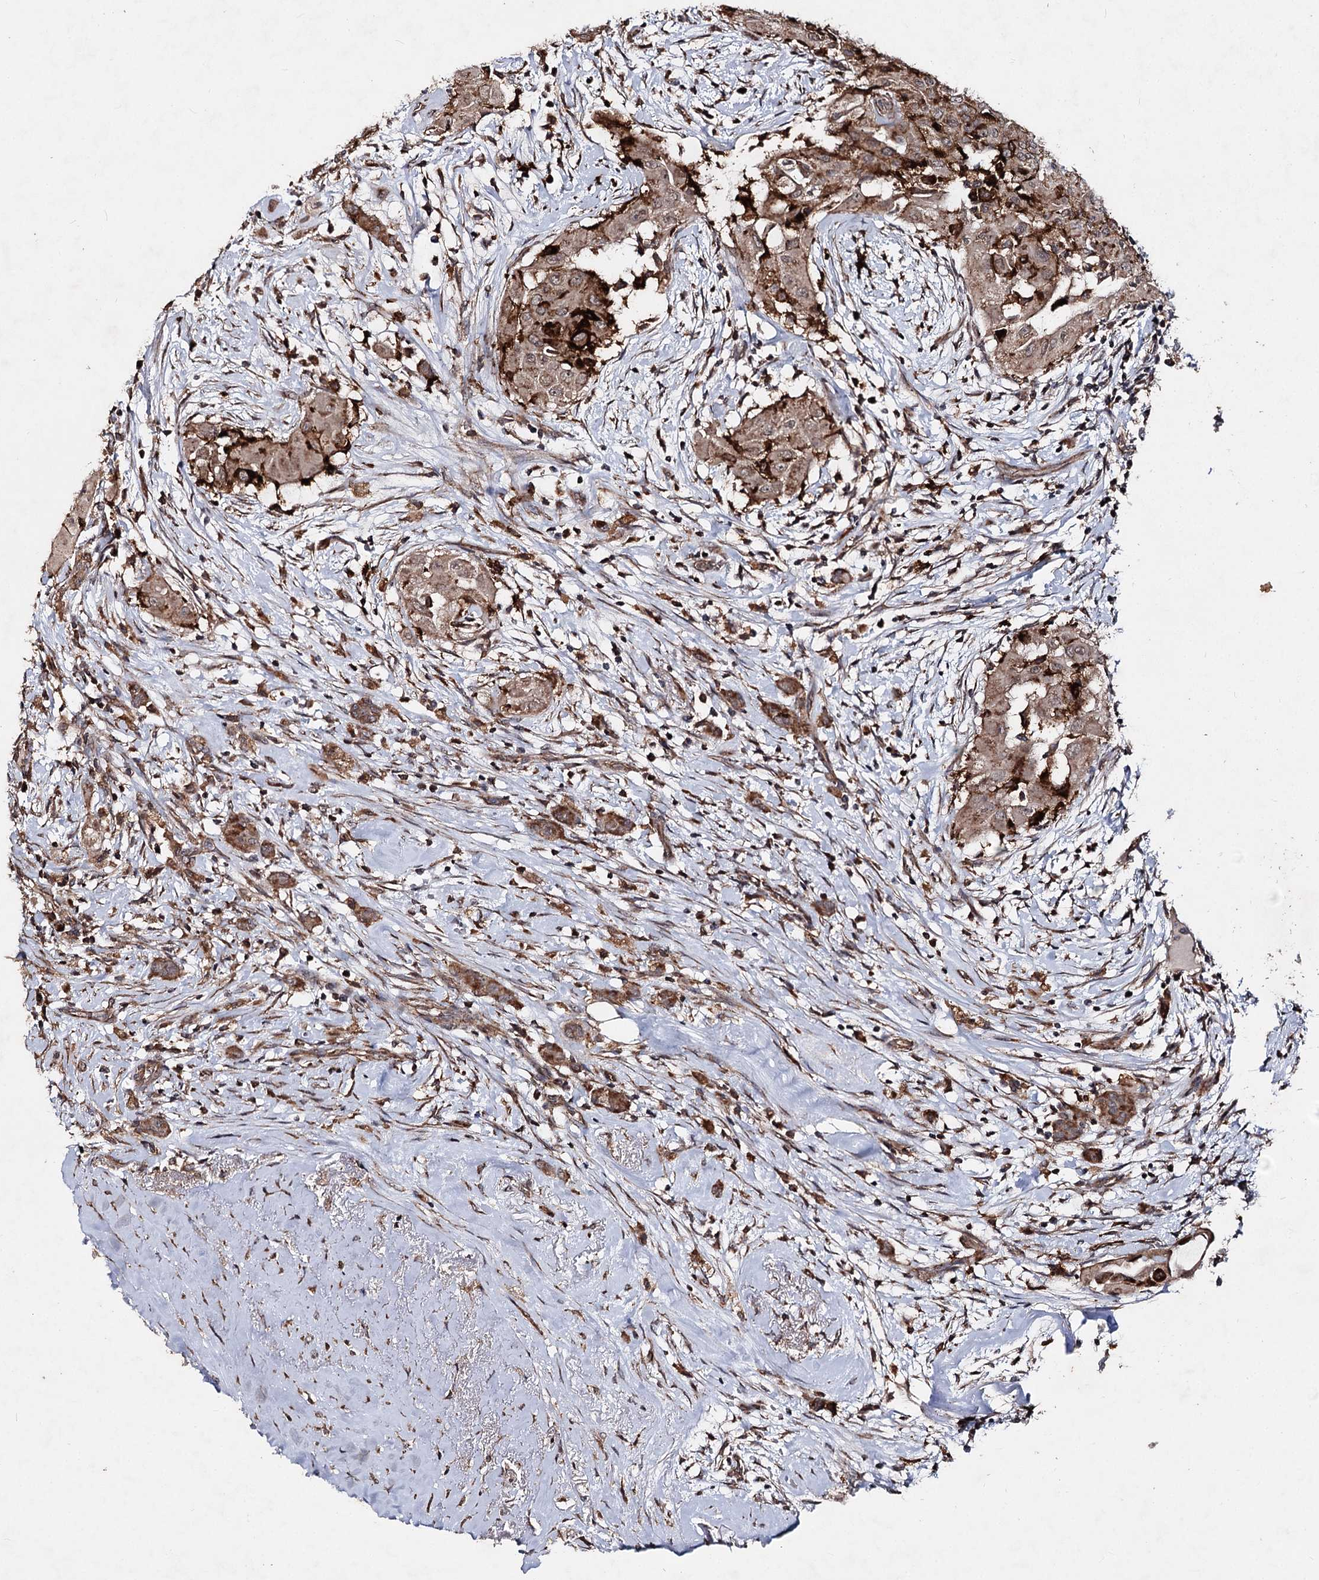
{"staining": {"intensity": "moderate", "quantity": ">75%", "location": "cytoplasmic/membranous"}, "tissue": "thyroid cancer", "cell_type": "Tumor cells", "image_type": "cancer", "snomed": [{"axis": "morphology", "description": "Papillary adenocarcinoma, NOS"}, {"axis": "topography", "description": "Thyroid gland"}], "caption": "Thyroid cancer (papillary adenocarcinoma) stained with a protein marker shows moderate staining in tumor cells.", "gene": "MINDY3", "patient": {"sex": "female", "age": 59}}